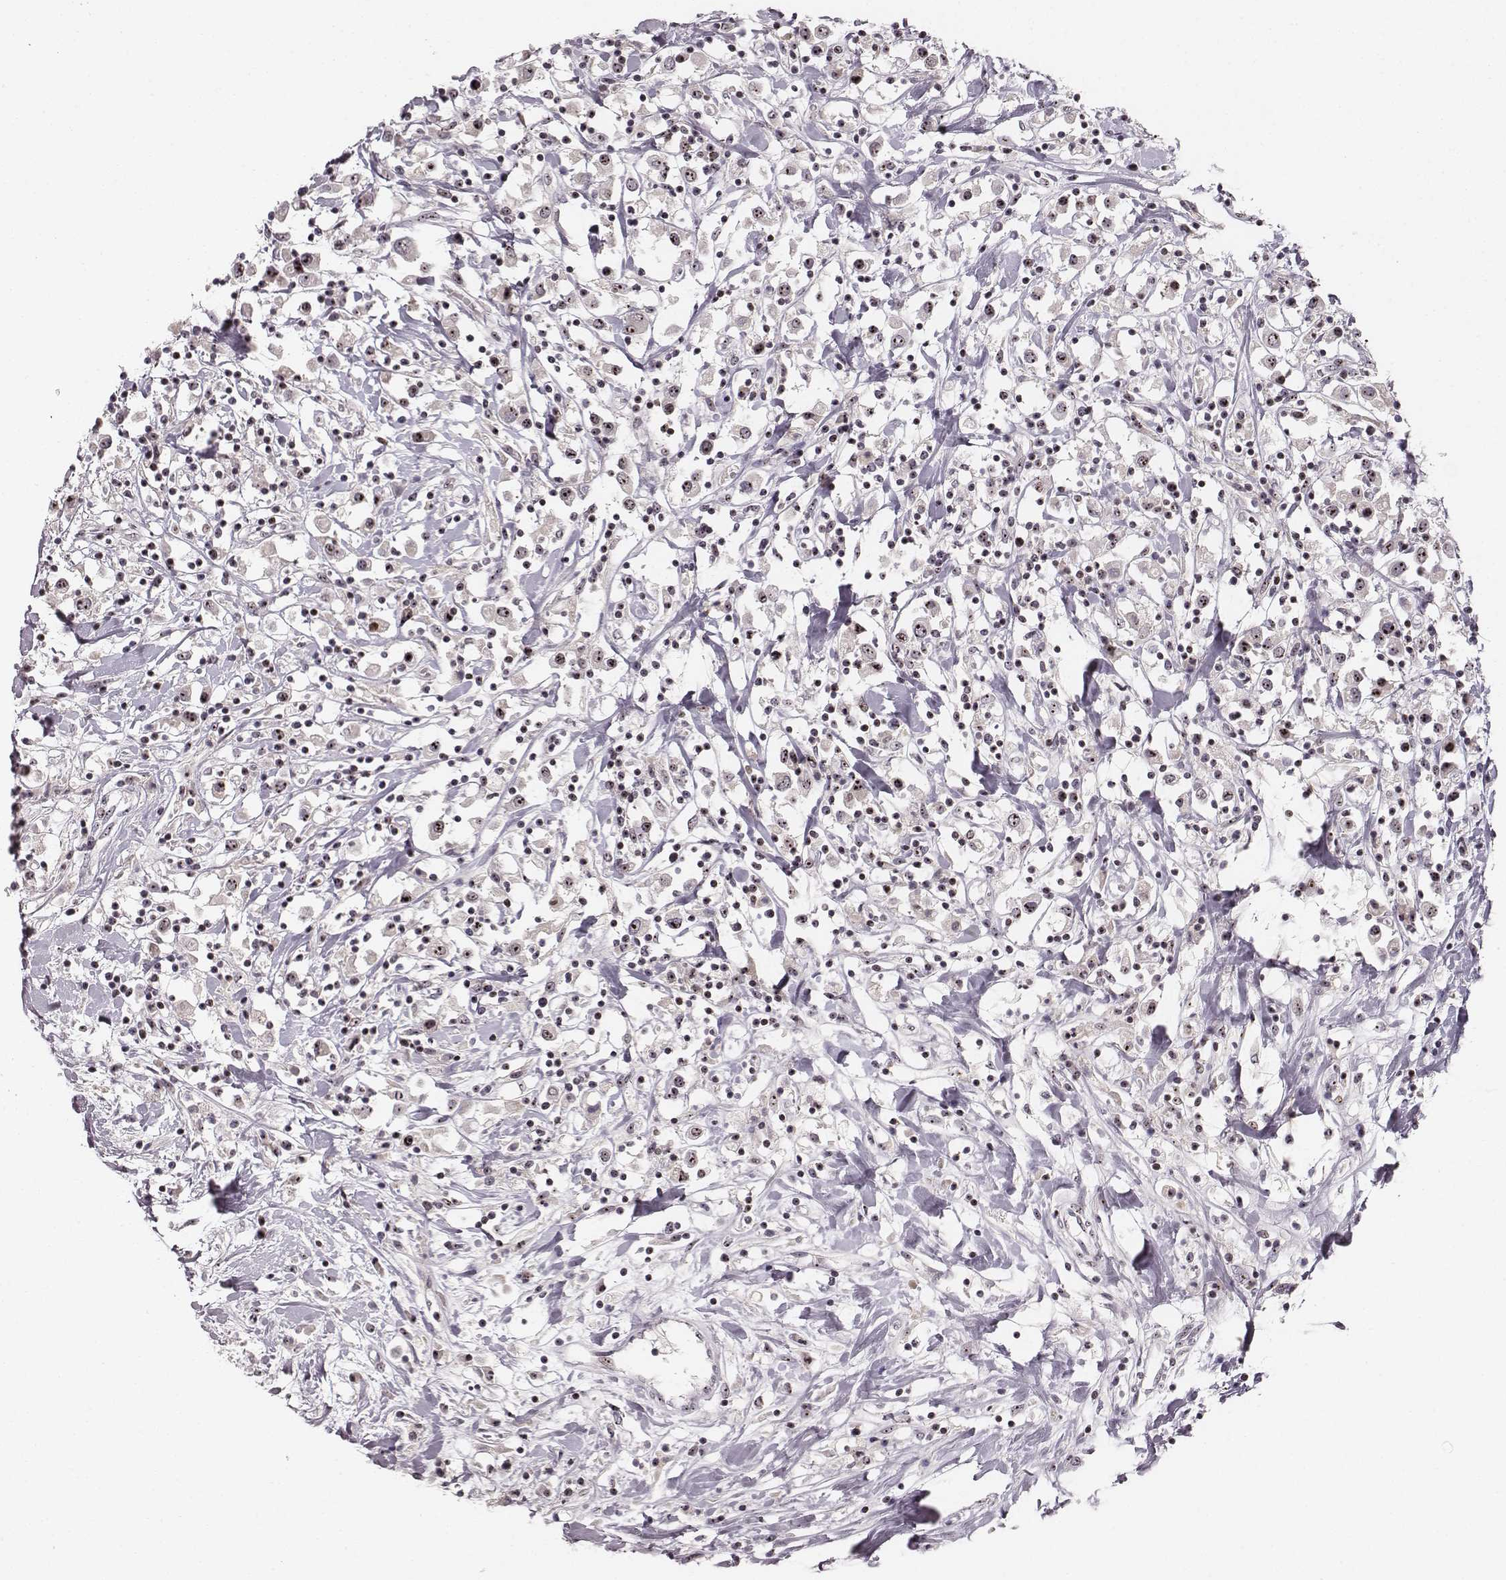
{"staining": {"intensity": "moderate", "quantity": ">75%", "location": "nuclear"}, "tissue": "breast cancer", "cell_type": "Tumor cells", "image_type": "cancer", "snomed": [{"axis": "morphology", "description": "Duct carcinoma"}, {"axis": "topography", "description": "Breast"}], "caption": "Human breast cancer (invasive ductal carcinoma) stained with a brown dye shows moderate nuclear positive positivity in approximately >75% of tumor cells.", "gene": "NOP56", "patient": {"sex": "female", "age": 61}}